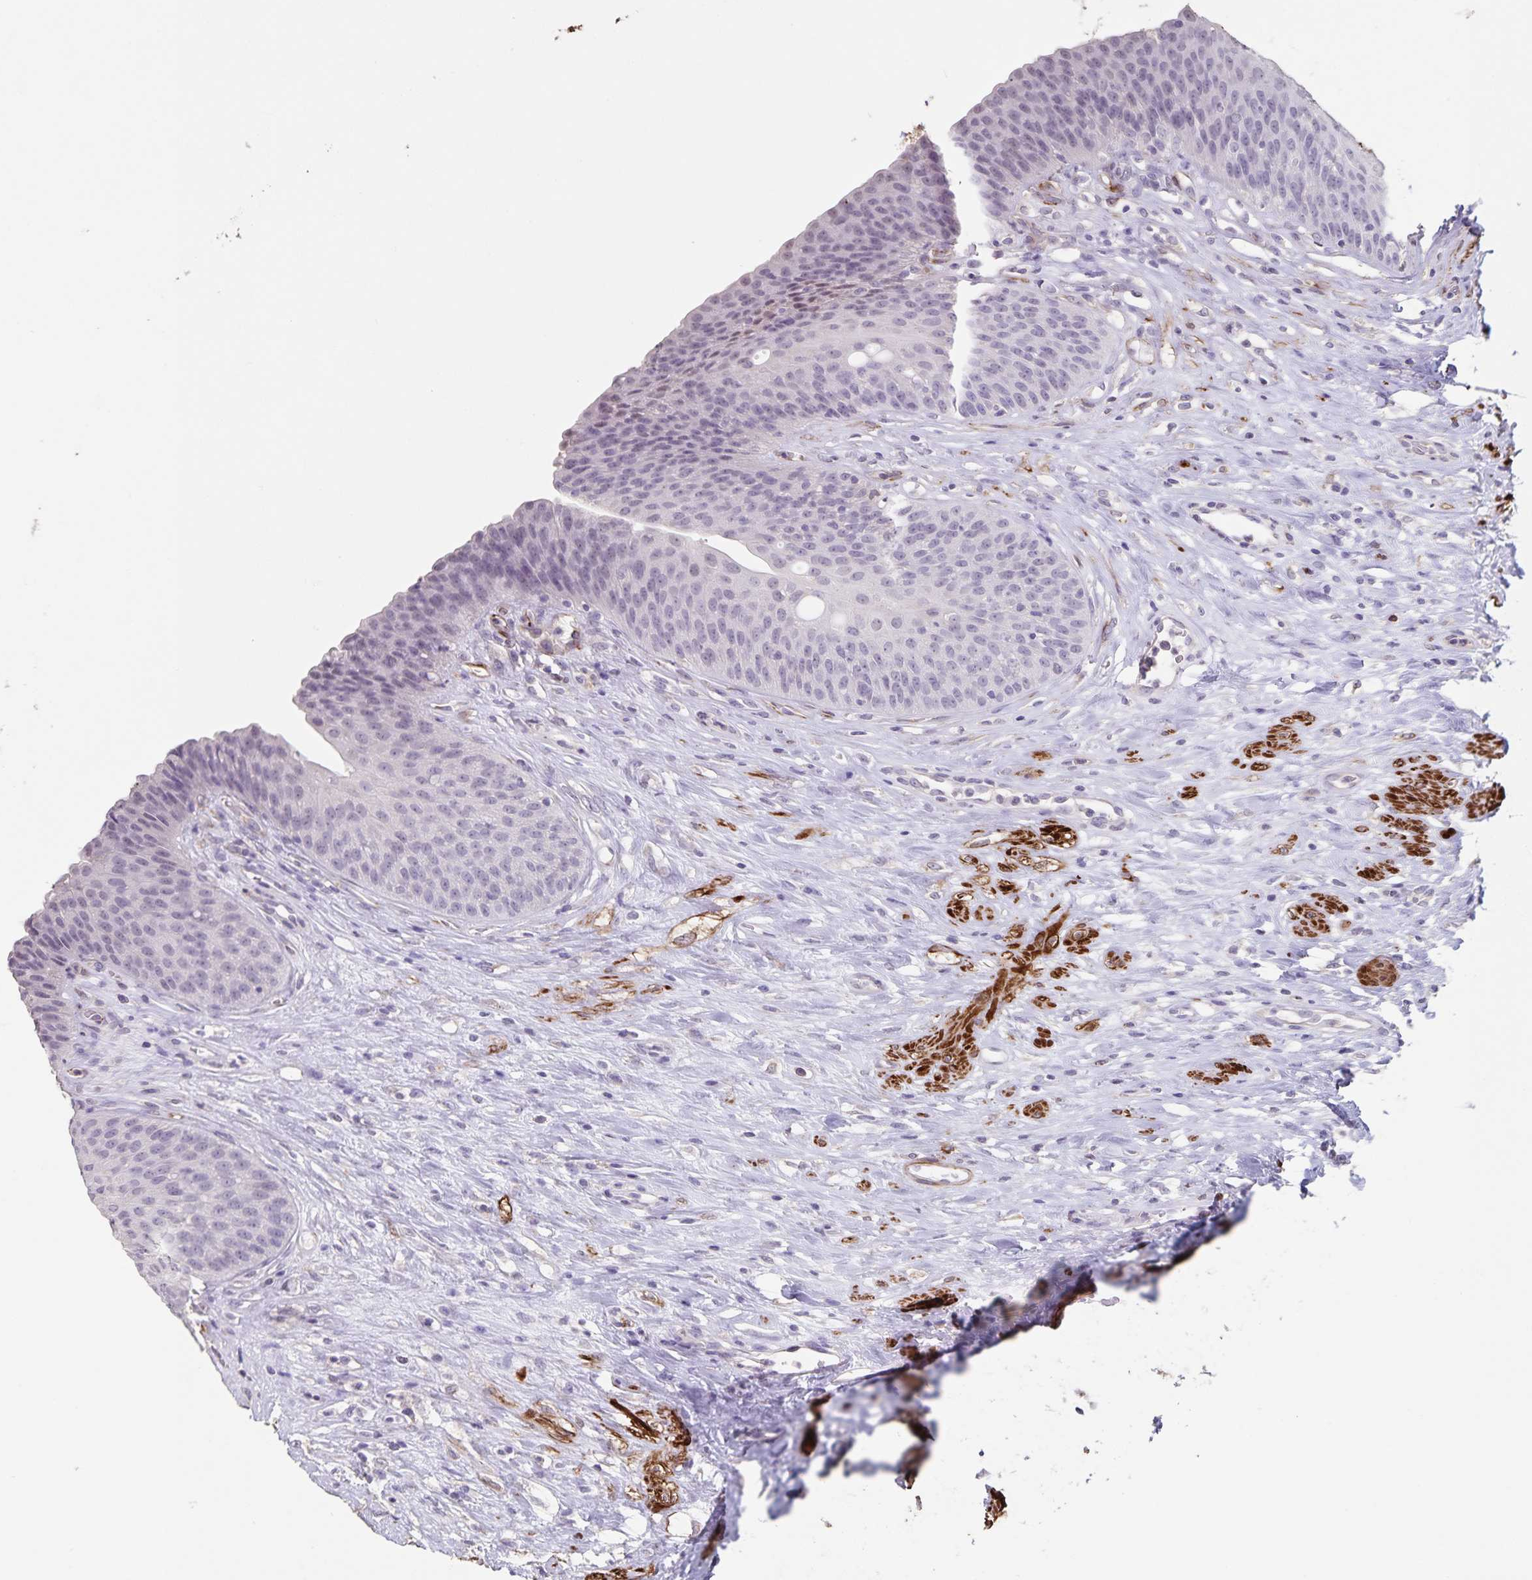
{"staining": {"intensity": "weak", "quantity": "<25%", "location": "nuclear"}, "tissue": "urinary bladder", "cell_type": "Urothelial cells", "image_type": "normal", "snomed": [{"axis": "morphology", "description": "Normal tissue, NOS"}, {"axis": "topography", "description": "Urinary bladder"}], "caption": "Urothelial cells show no significant protein positivity in benign urinary bladder. (Brightfield microscopy of DAB (3,3'-diaminobenzidine) immunohistochemistry at high magnification).", "gene": "SYNM", "patient": {"sex": "female", "age": 56}}